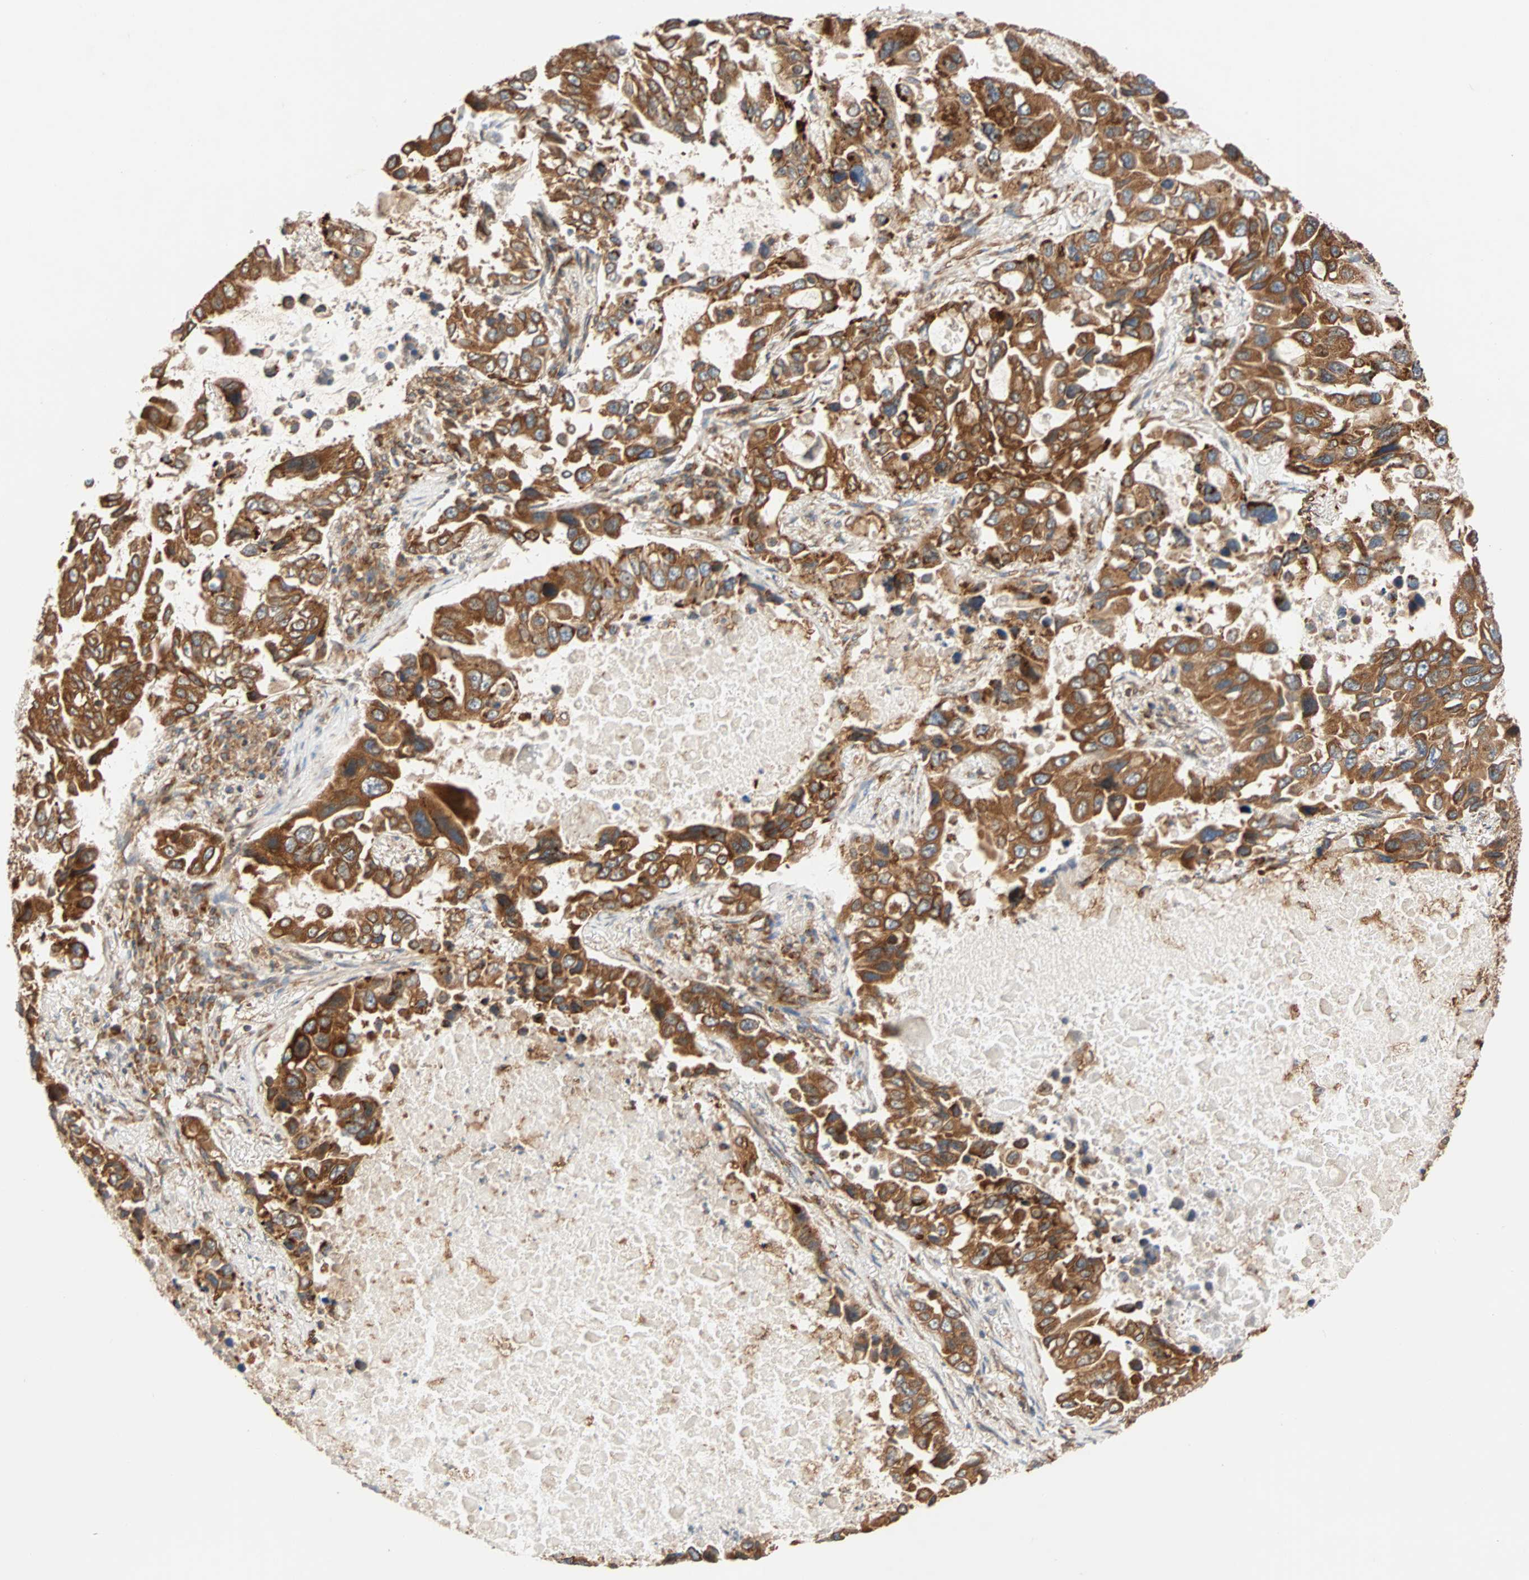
{"staining": {"intensity": "strong", "quantity": ">75%", "location": "cytoplasmic/membranous"}, "tissue": "lung cancer", "cell_type": "Tumor cells", "image_type": "cancer", "snomed": [{"axis": "morphology", "description": "Adenocarcinoma, NOS"}, {"axis": "topography", "description": "Lung"}], "caption": "A micrograph of lung cancer (adenocarcinoma) stained for a protein demonstrates strong cytoplasmic/membranous brown staining in tumor cells. The protein is stained brown, and the nuclei are stained in blue (DAB IHC with brightfield microscopy, high magnification).", "gene": "AUP1", "patient": {"sex": "male", "age": 64}}